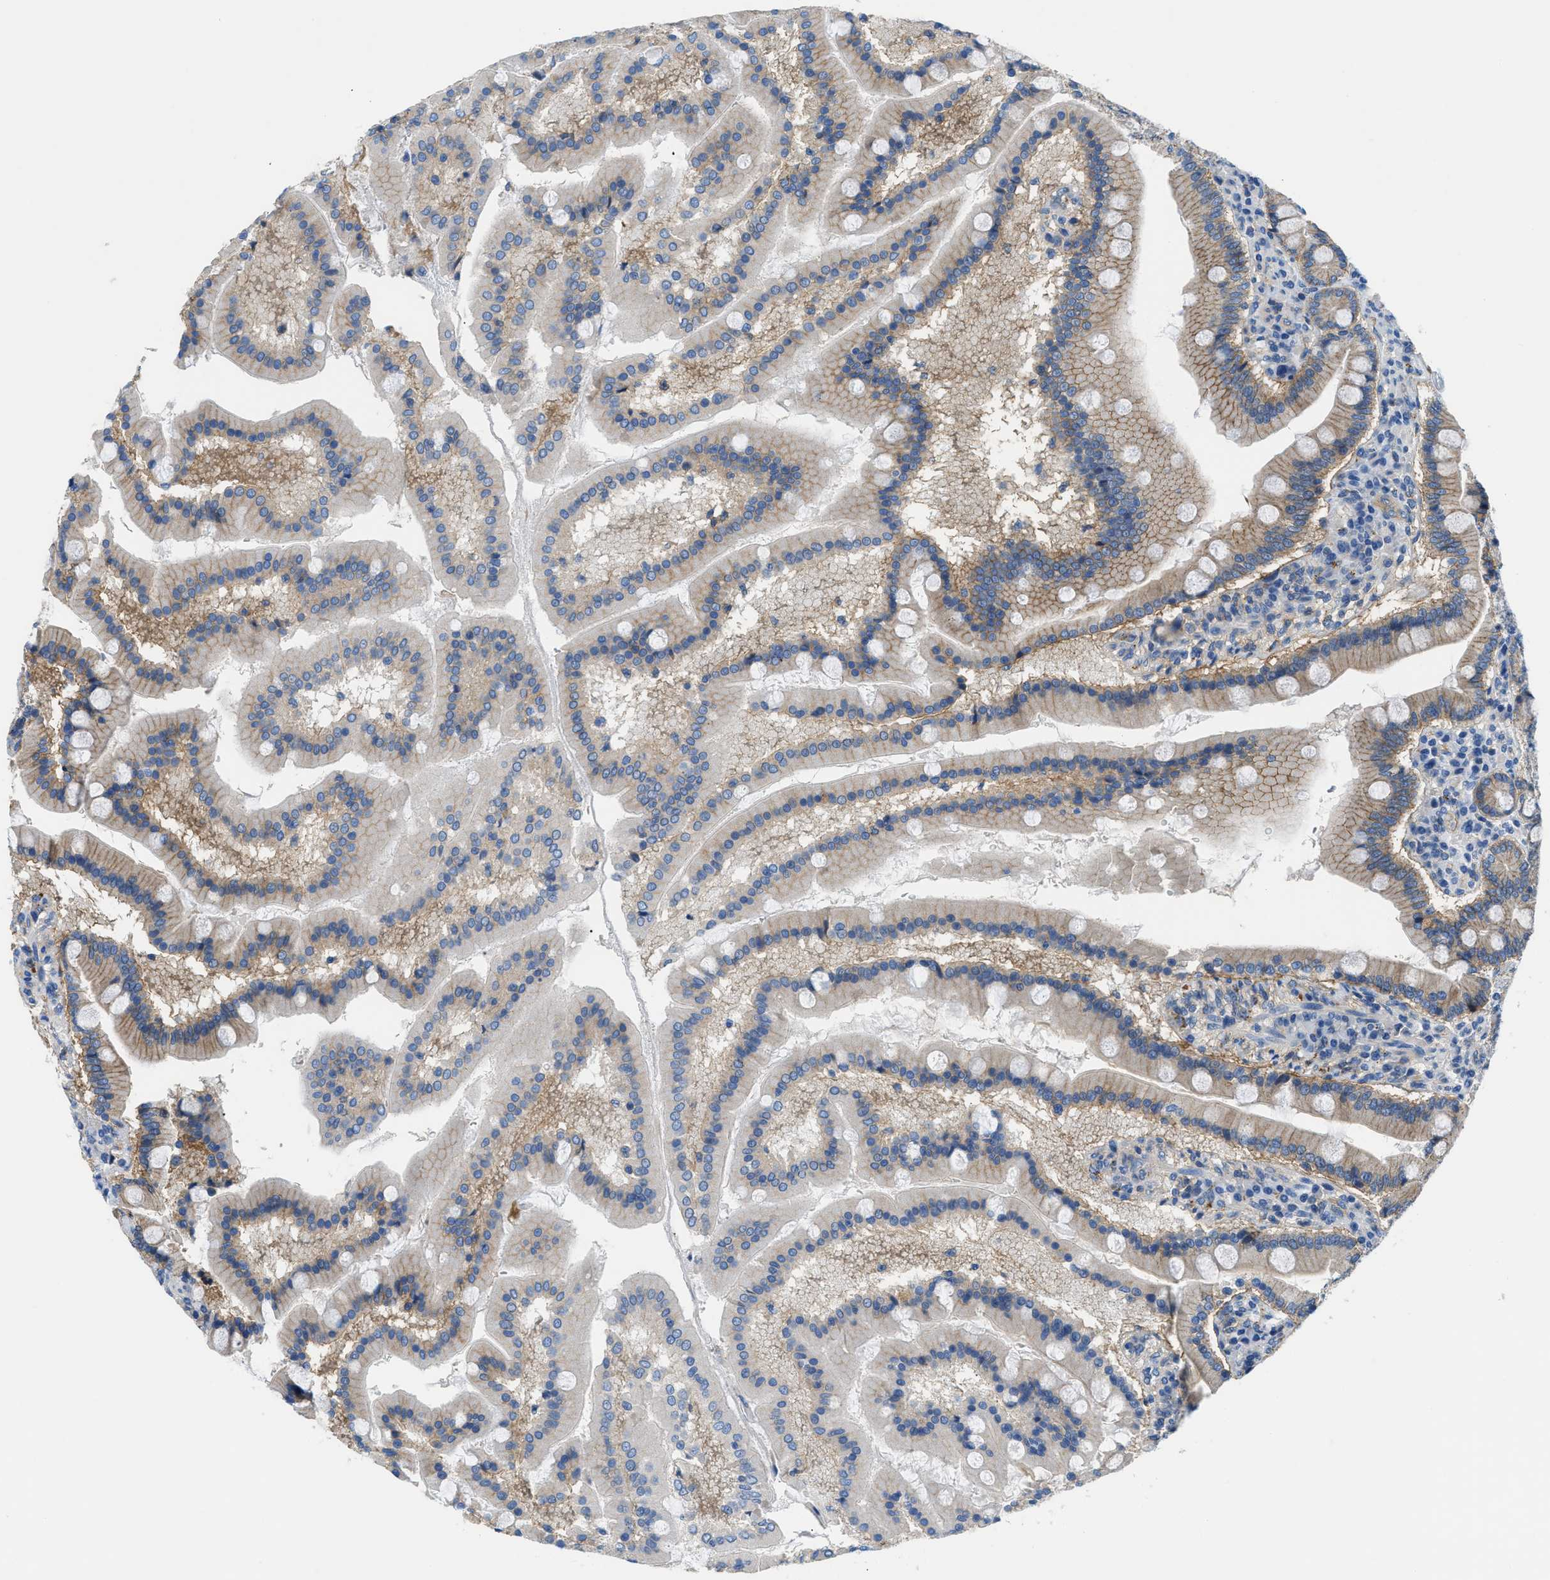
{"staining": {"intensity": "moderate", "quantity": ">75%", "location": "cytoplasmic/membranous"}, "tissue": "duodenum", "cell_type": "Glandular cells", "image_type": "normal", "snomed": [{"axis": "morphology", "description": "Normal tissue, NOS"}, {"axis": "topography", "description": "Duodenum"}], "caption": "The histopathology image shows a brown stain indicating the presence of a protein in the cytoplasmic/membranous of glandular cells in duodenum.", "gene": "ORAI1", "patient": {"sex": "male", "age": 50}}